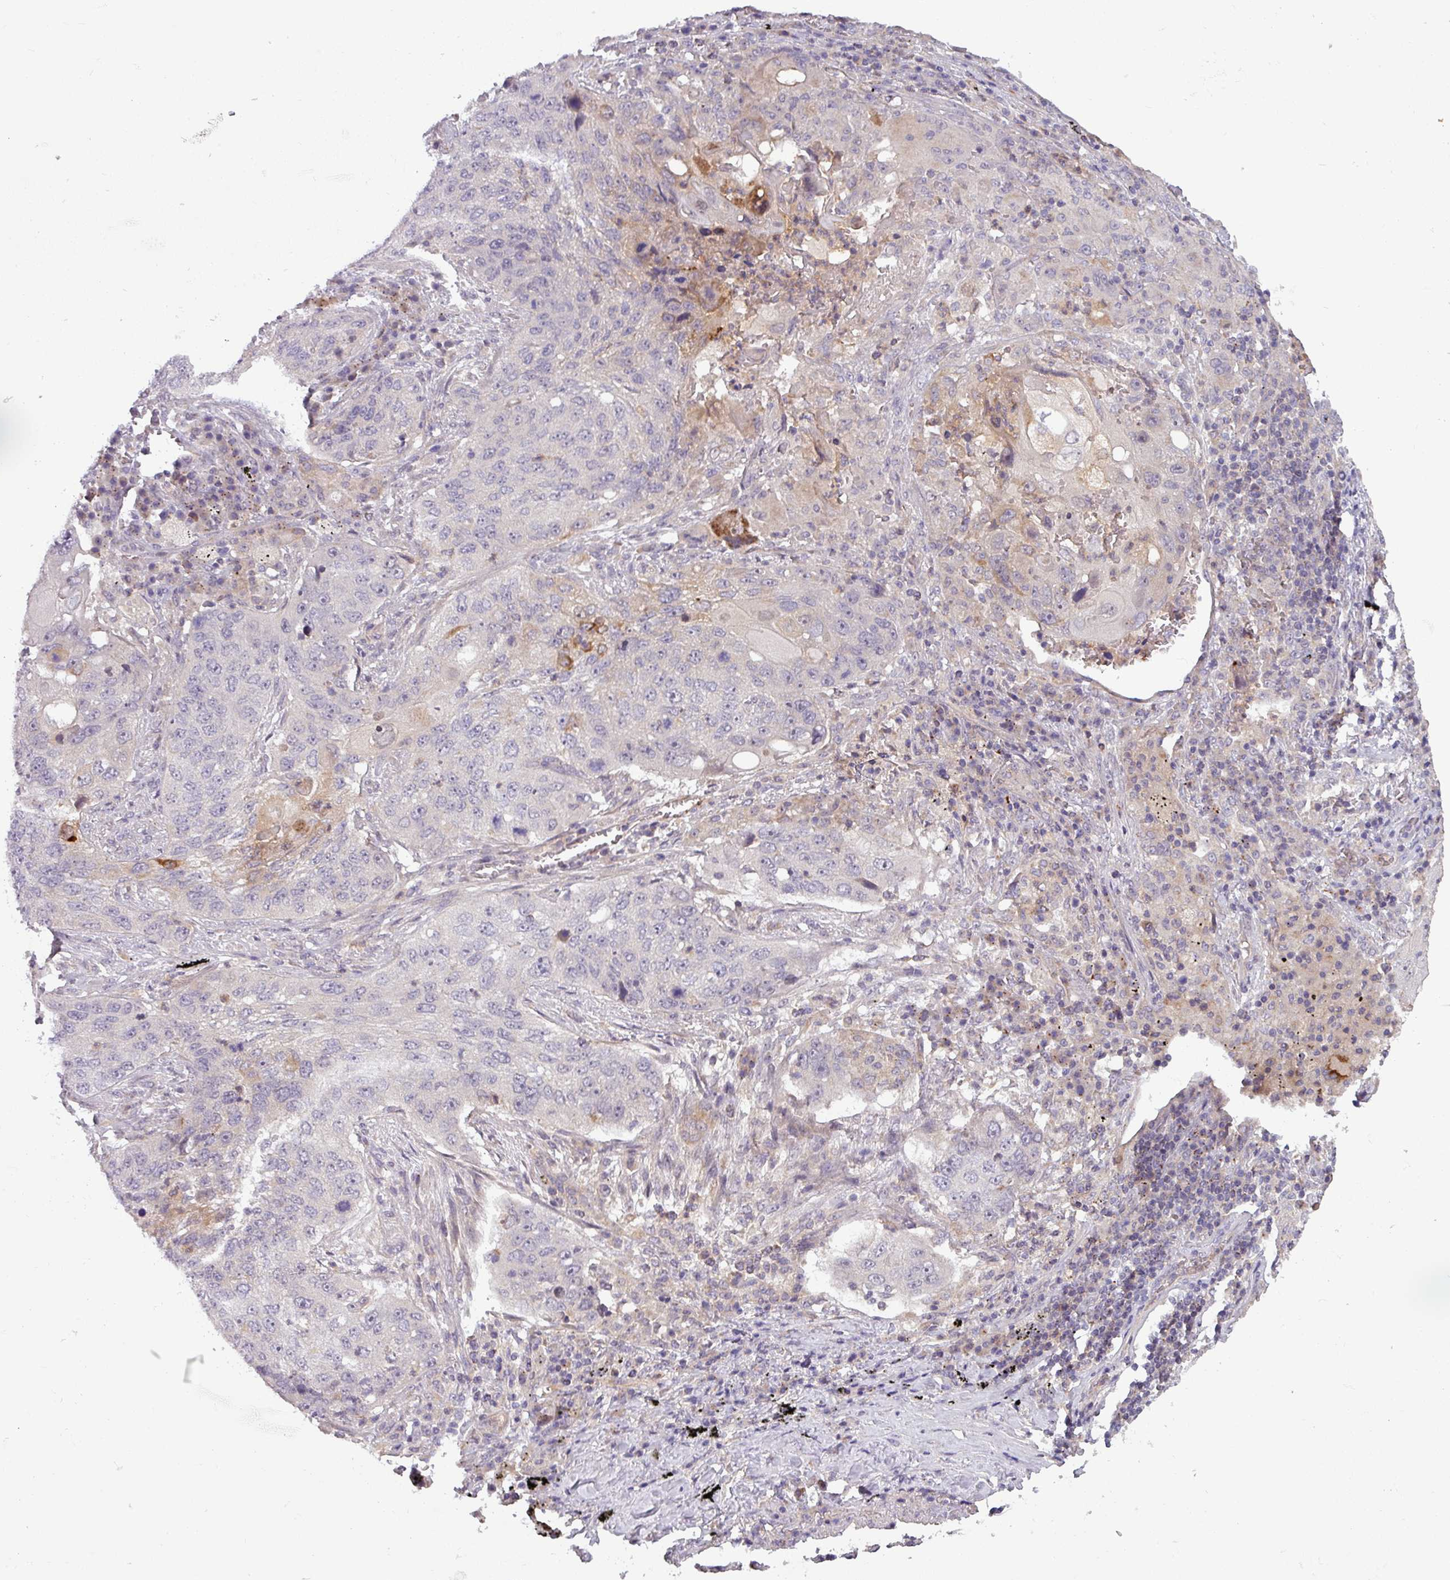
{"staining": {"intensity": "negative", "quantity": "none", "location": "none"}, "tissue": "lung cancer", "cell_type": "Tumor cells", "image_type": "cancer", "snomed": [{"axis": "morphology", "description": "Squamous cell carcinoma, NOS"}, {"axis": "topography", "description": "Lung"}], "caption": "An immunohistochemistry image of lung cancer (squamous cell carcinoma) is shown. There is no staining in tumor cells of lung cancer (squamous cell carcinoma). Nuclei are stained in blue.", "gene": "ZNF35", "patient": {"sex": "female", "age": 63}}